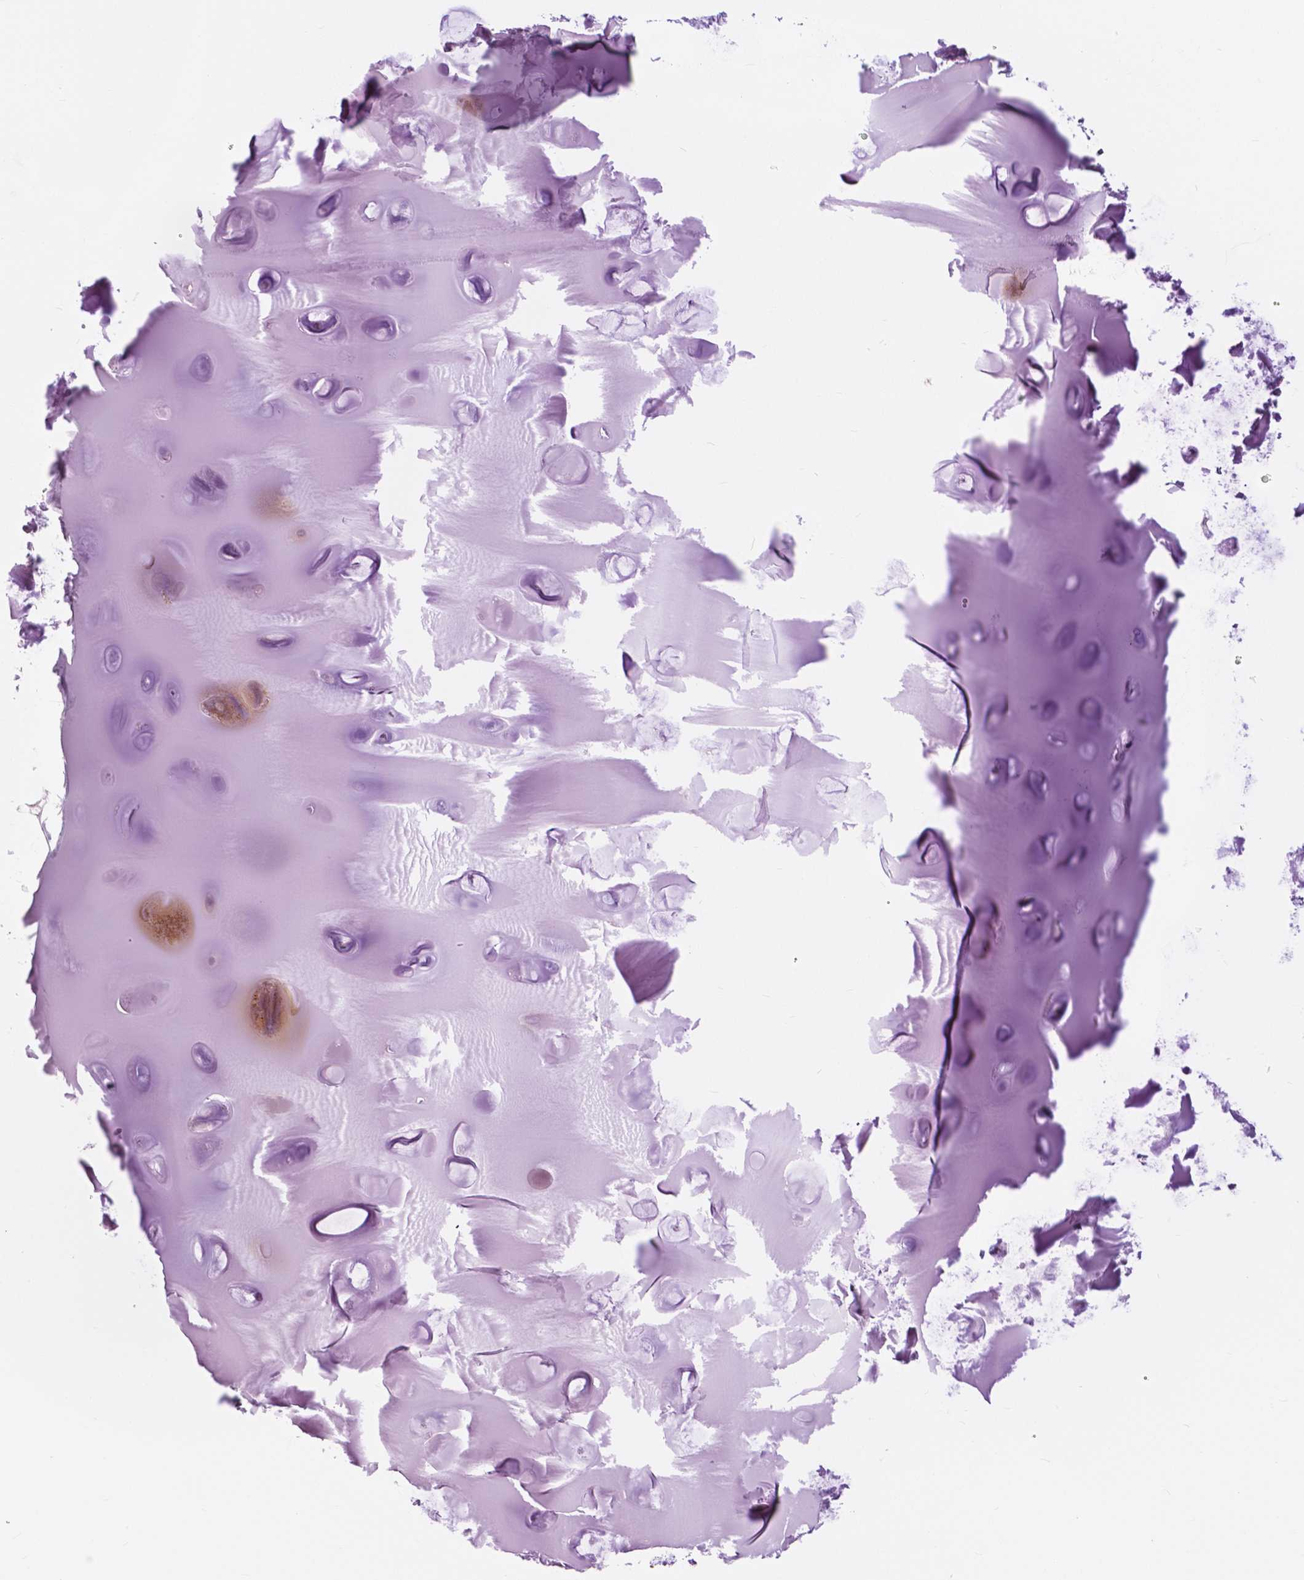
{"staining": {"intensity": "moderate", "quantity": "<25%", "location": "cytoplasmic/membranous"}, "tissue": "soft tissue", "cell_type": "Chondrocytes", "image_type": "normal", "snomed": [{"axis": "morphology", "description": "Normal tissue, NOS"}, {"axis": "morphology", "description": "Squamous cell carcinoma, NOS"}, {"axis": "topography", "description": "Cartilage tissue"}, {"axis": "topography", "description": "Head-Neck"}], "caption": "Moderate cytoplasmic/membranous protein positivity is appreciated in about <25% of chondrocytes in soft tissue.", "gene": "SERPINI1", "patient": {"sex": "male", "age": 57}}